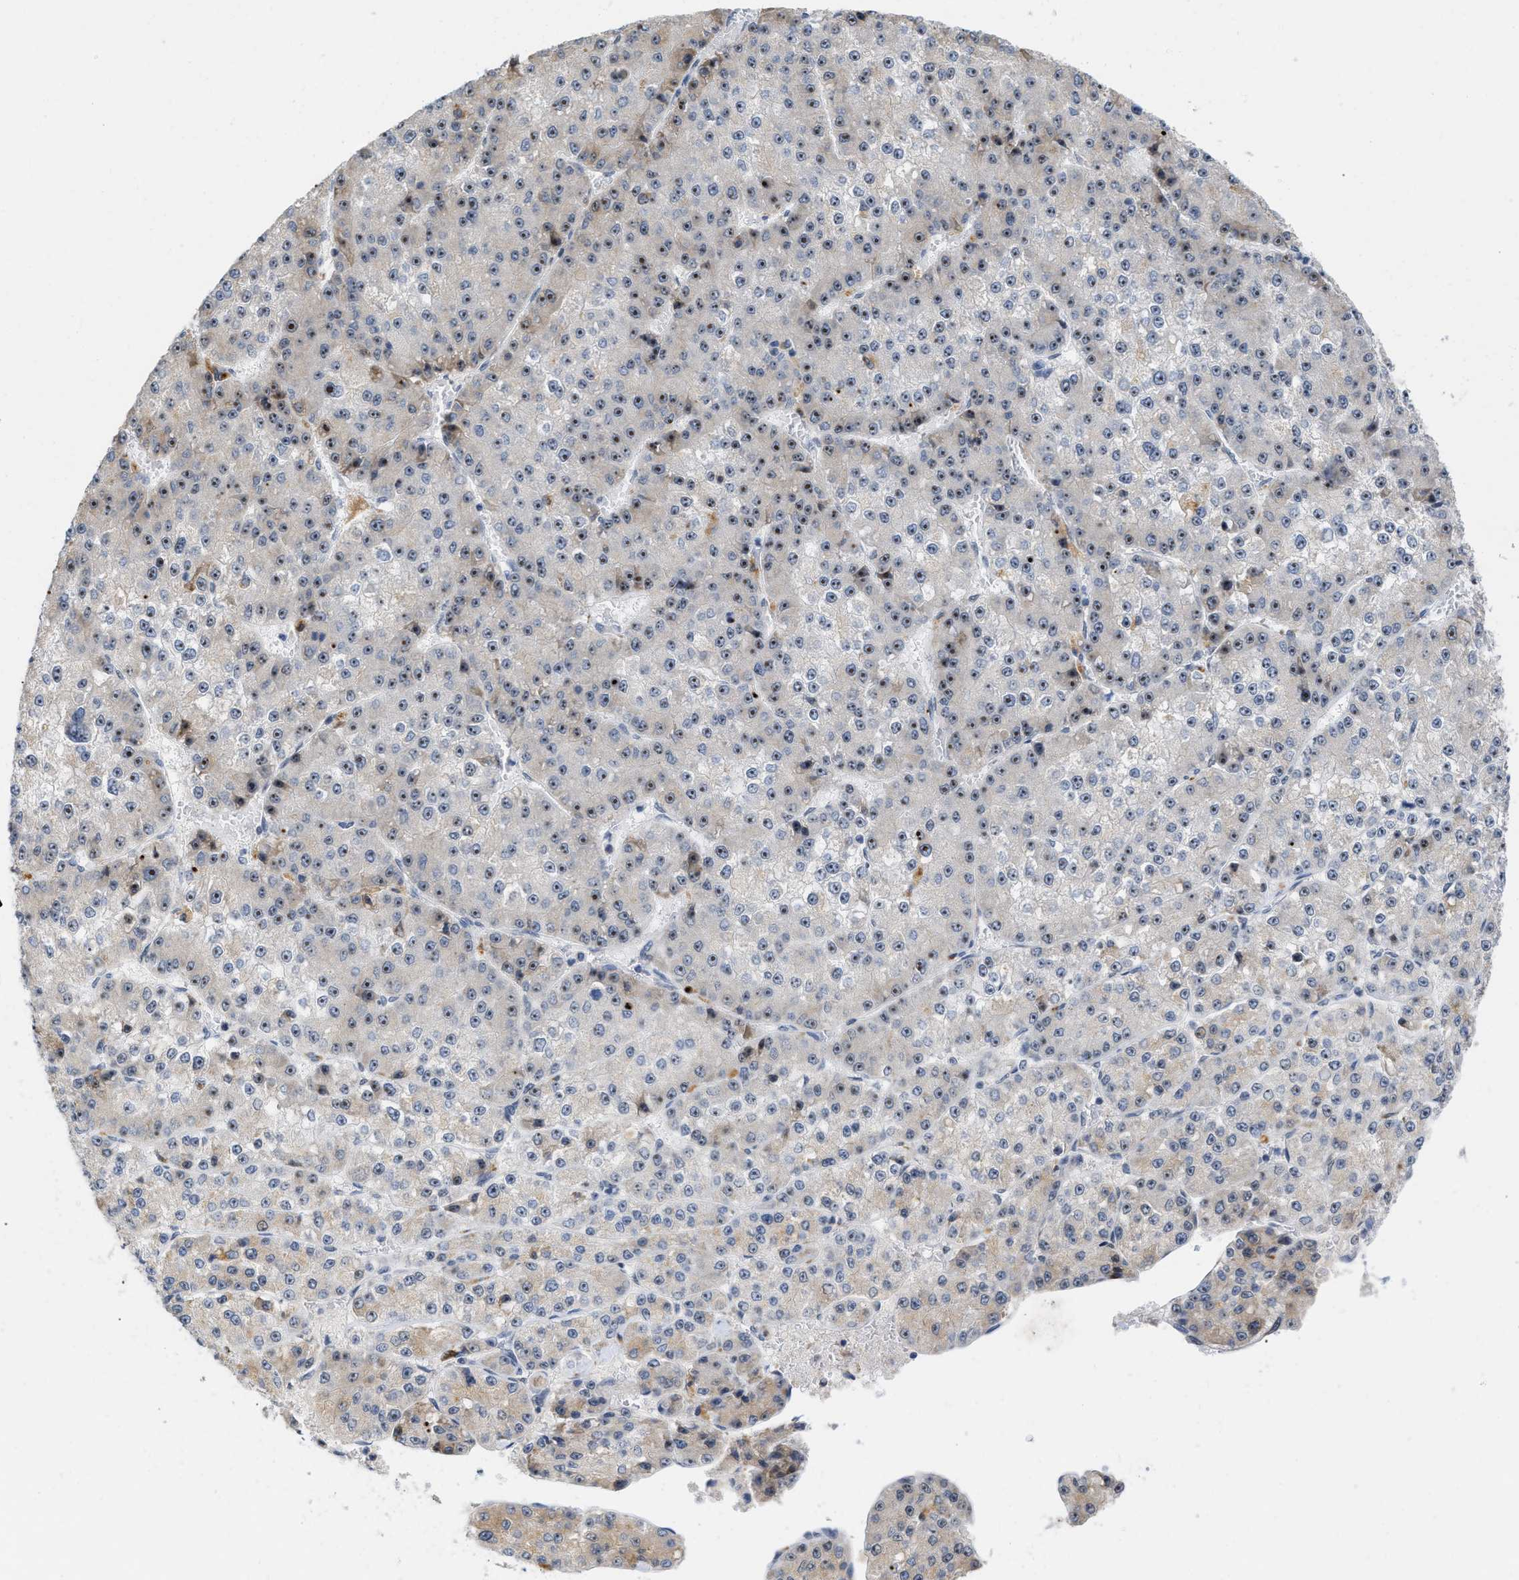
{"staining": {"intensity": "moderate", "quantity": ">75%", "location": "nuclear"}, "tissue": "liver cancer", "cell_type": "Tumor cells", "image_type": "cancer", "snomed": [{"axis": "morphology", "description": "Carcinoma, Hepatocellular, NOS"}, {"axis": "topography", "description": "Liver"}], "caption": "This is a micrograph of immunohistochemistry (IHC) staining of liver hepatocellular carcinoma, which shows moderate positivity in the nuclear of tumor cells.", "gene": "ELAC2", "patient": {"sex": "female", "age": 73}}